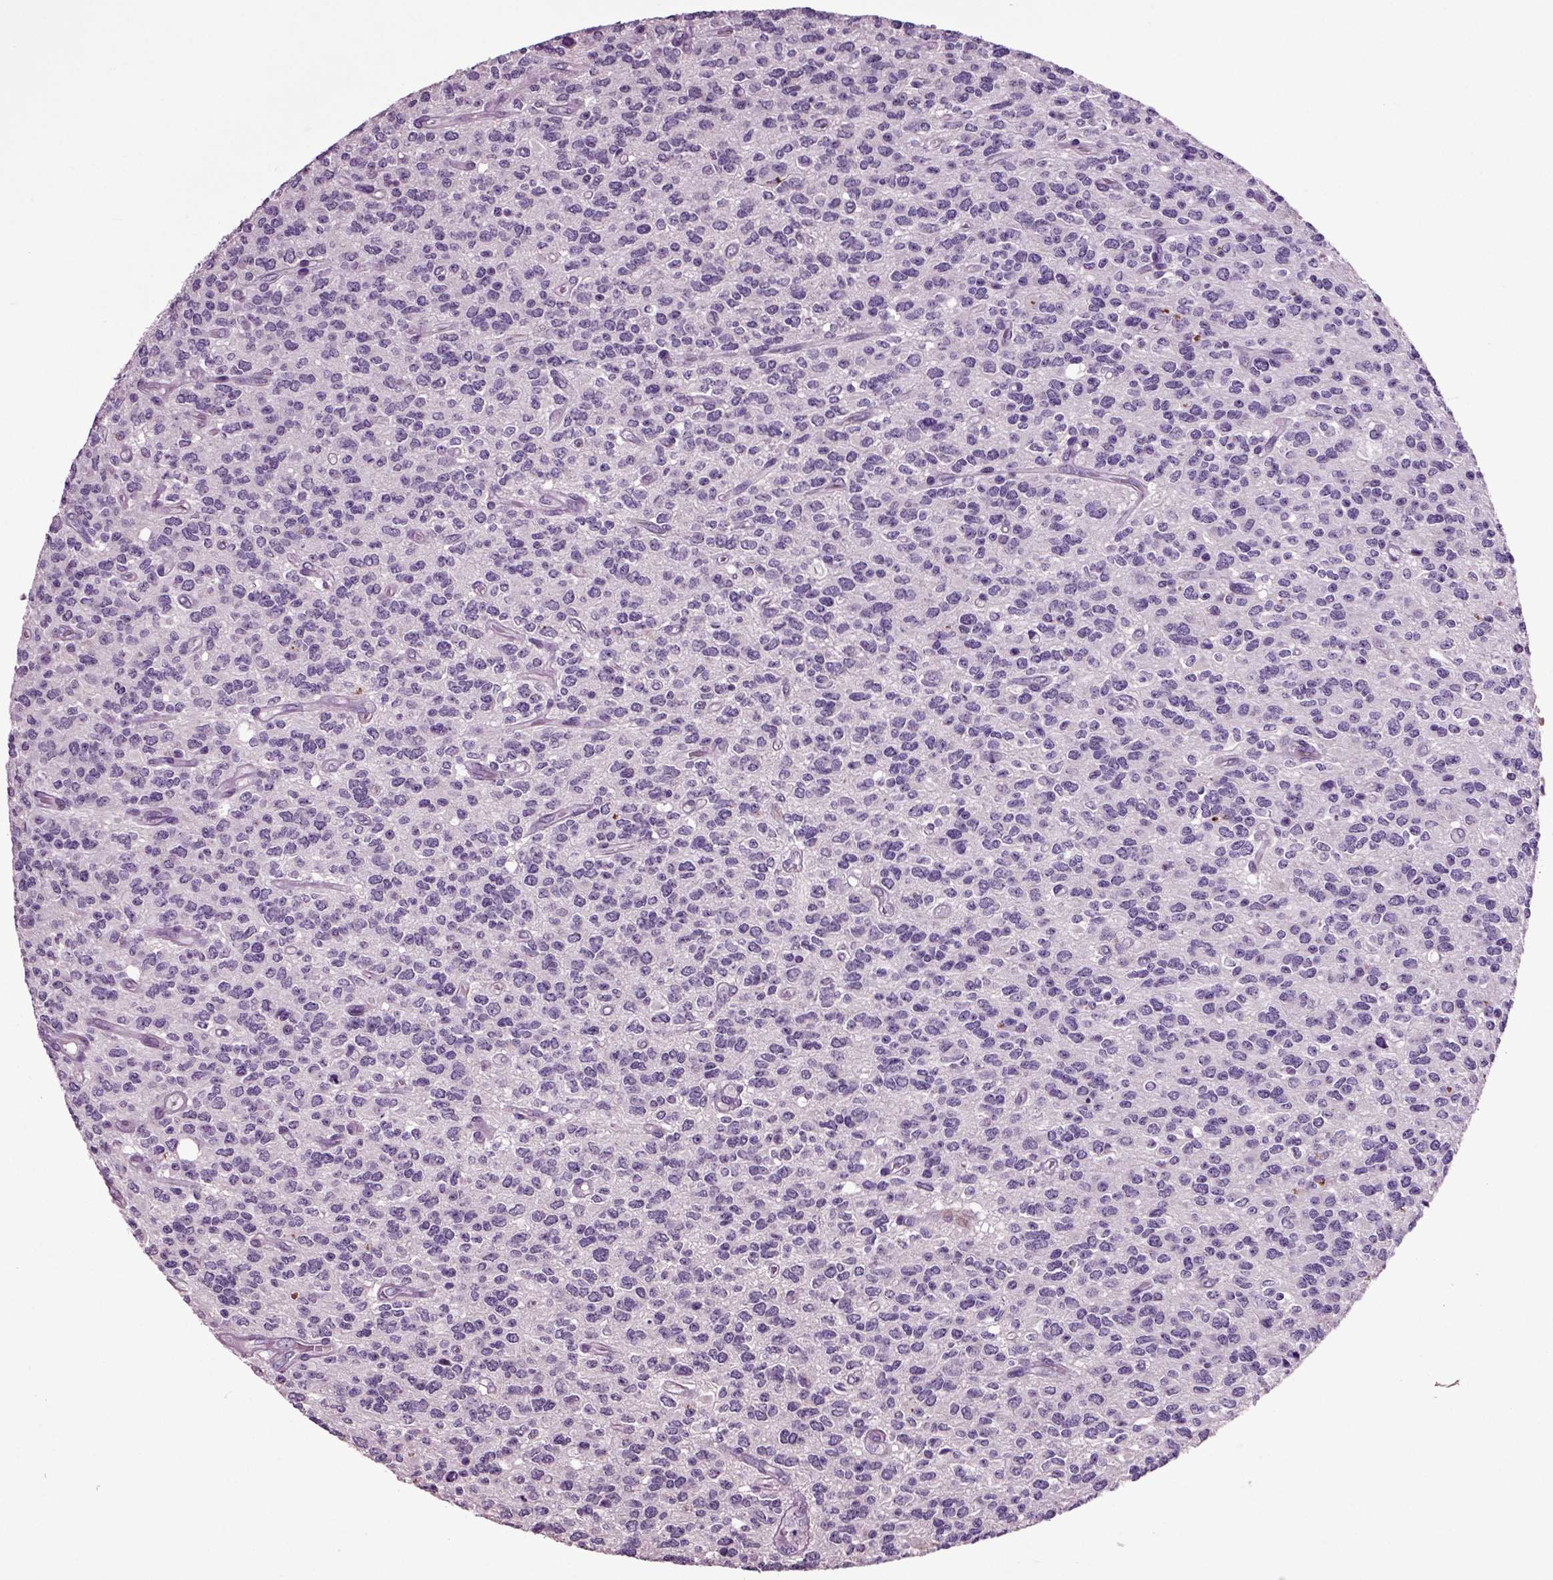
{"staining": {"intensity": "negative", "quantity": "none", "location": "none"}, "tissue": "glioma", "cell_type": "Tumor cells", "image_type": "cancer", "snomed": [{"axis": "morphology", "description": "Glioma, malignant, Low grade"}, {"axis": "topography", "description": "Brain"}], "caption": "DAB (3,3'-diaminobenzidine) immunohistochemical staining of malignant low-grade glioma displays no significant staining in tumor cells.", "gene": "CRHR1", "patient": {"sex": "female", "age": 45}}